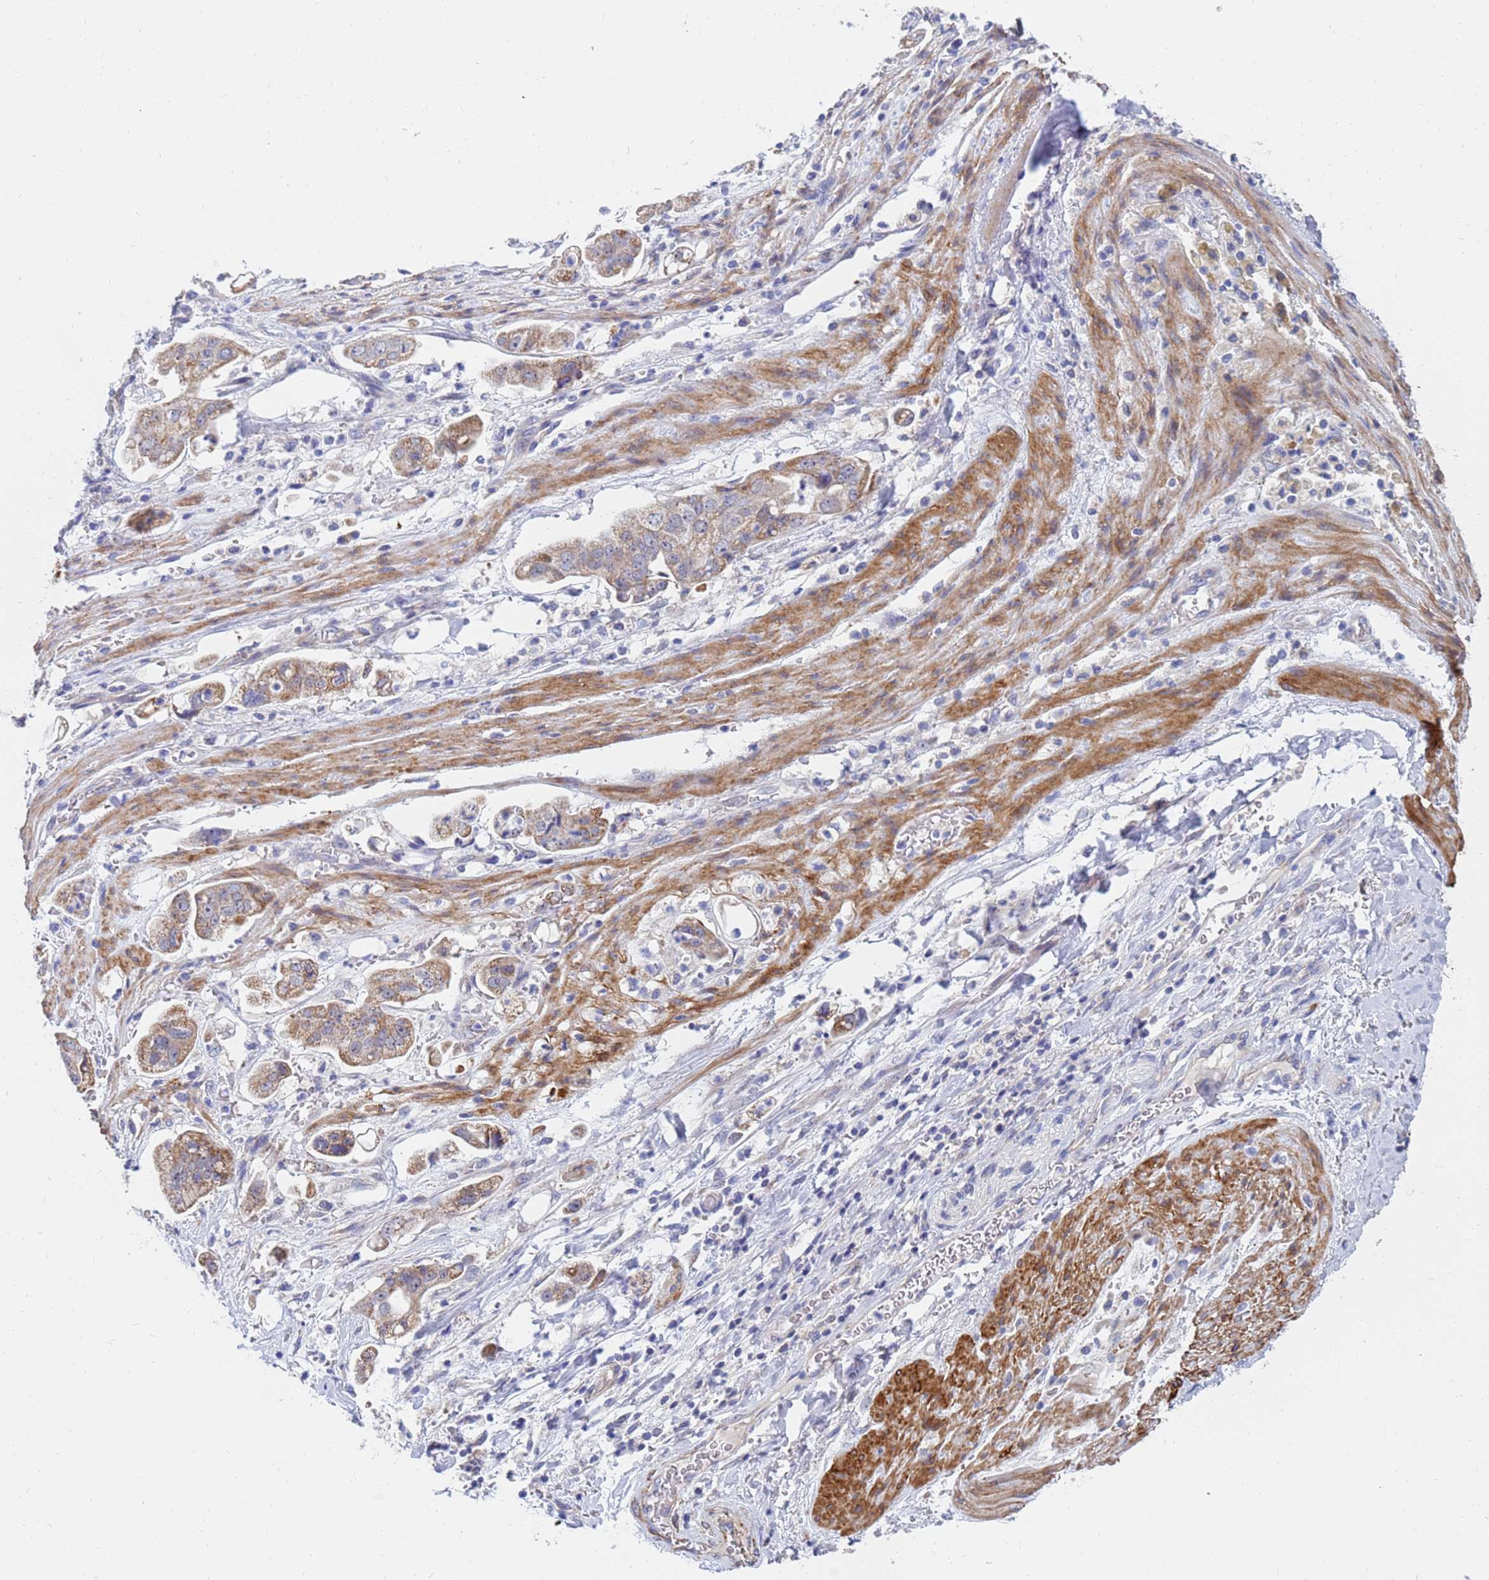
{"staining": {"intensity": "weak", "quantity": ">75%", "location": "cytoplasmic/membranous"}, "tissue": "stomach cancer", "cell_type": "Tumor cells", "image_type": "cancer", "snomed": [{"axis": "morphology", "description": "Adenocarcinoma, NOS"}, {"axis": "topography", "description": "Stomach"}], "caption": "Immunohistochemistry (IHC) (DAB (3,3'-diaminobenzidine)) staining of human stomach cancer displays weak cytoplasmic/membranous protein staining in approximately >75% of tumor cells.", "gene": "SDR39U1", "patient": {"sex": "male", "age": 62}}